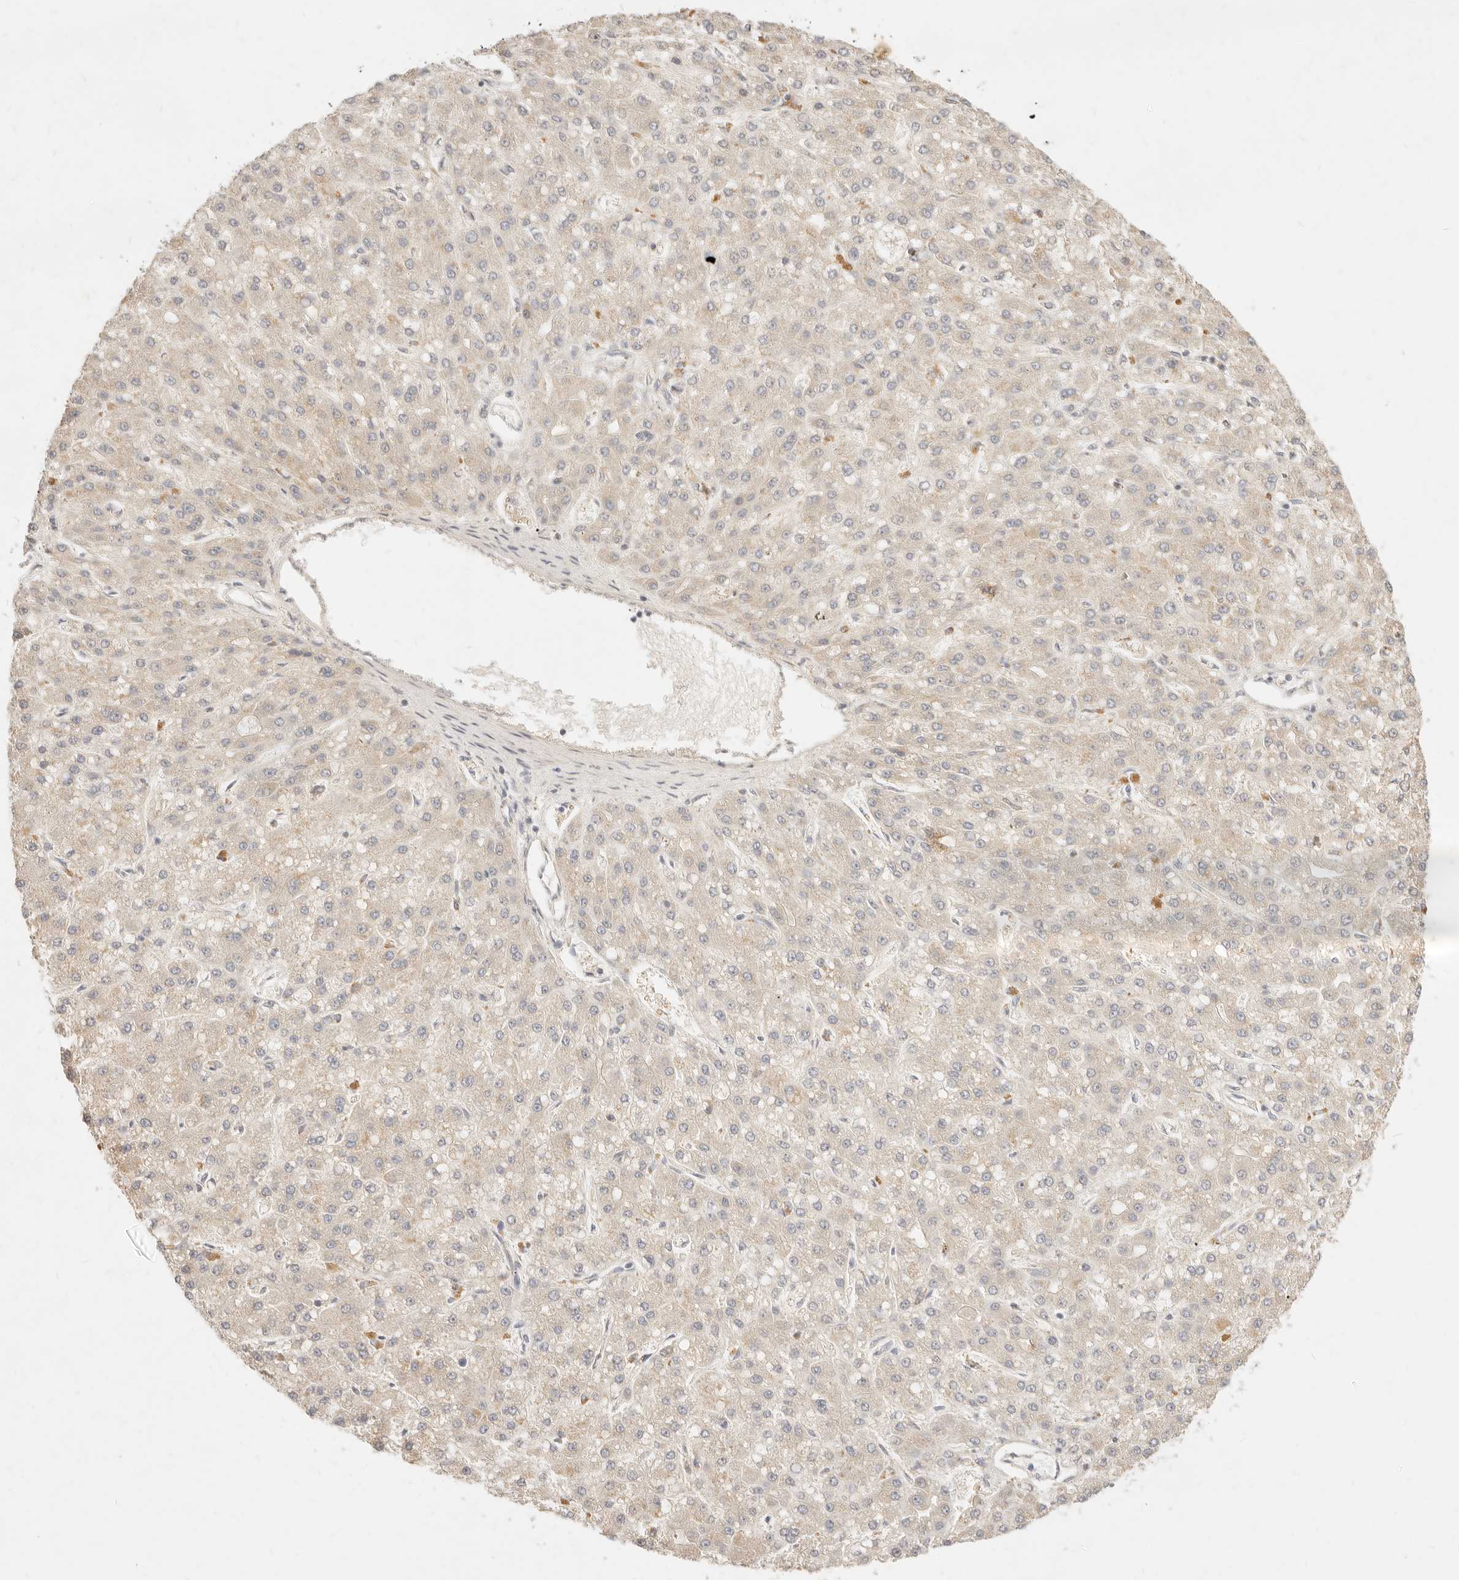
{"staining": {"intensity": "weak", "quantity": "<25%", "location": "cytoplasmic/membranous"}, "tissue": "liver cancer", "cell_type": "Tumor cells", "image_type": "cancer", "snomed": [{"axis": "morphology", "description": "Carcinoma, Hepatocellular, NOS"}, {"axis": "topography", "description": "Liver"}], "caption": "Immunohistochemical staining of human liver cancer reveals no significant staining in tumor cells.", "gene": "ASCL3", "patient": {"sex": "male", "age": 67}}